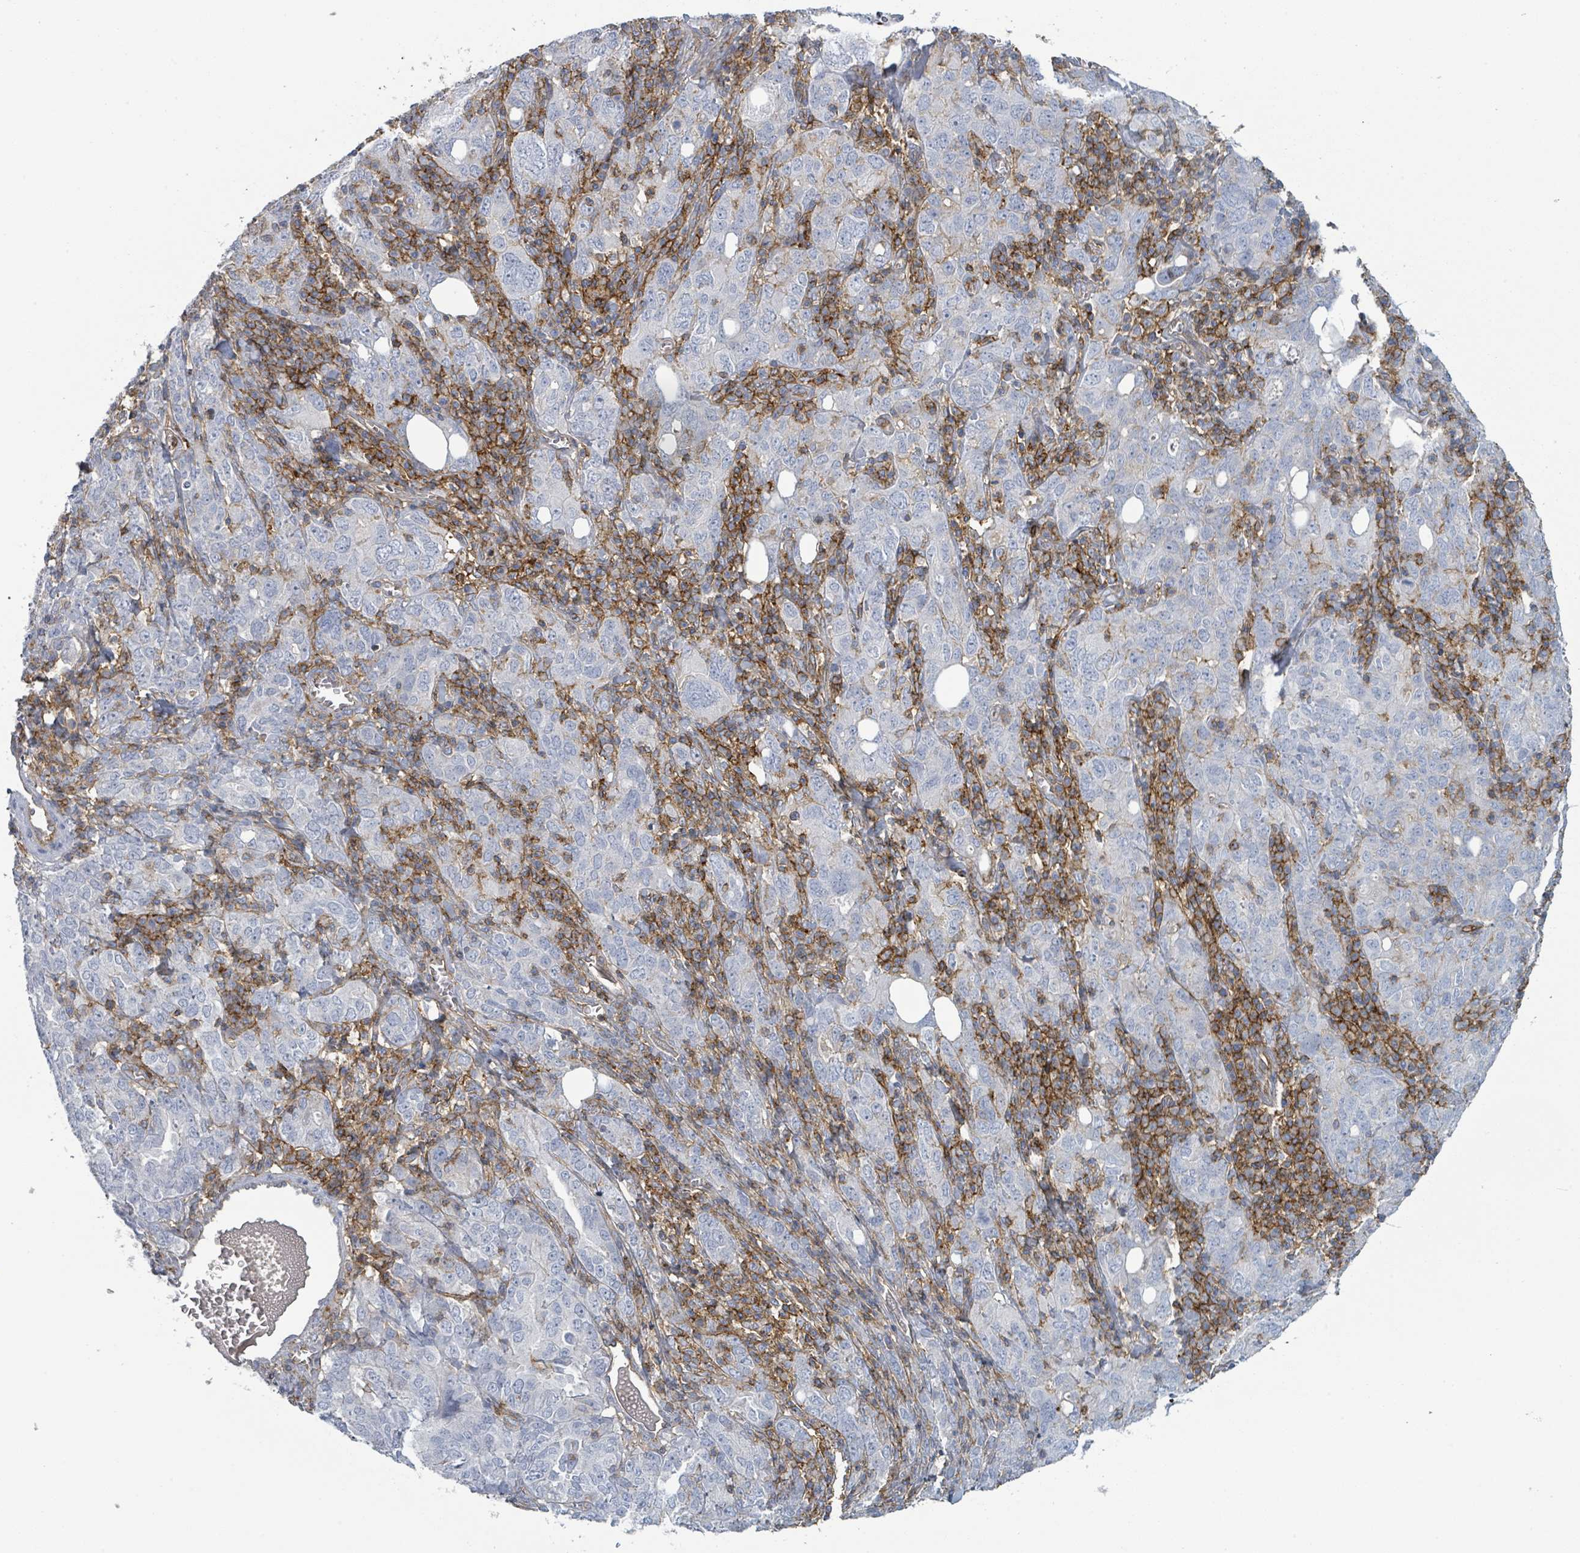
{"staining": {"intensity": "negative", "quantity": "none", "location": "none"}, "tissue": "ovarian cancer", "cell_type": "Tumor cells", "image_type": "cancer", "snomed": [{"axis": "morphology", "description": "Carcinoma, endometroid"}, {"axis": "topography", "description": "Ovary"}], "caption": "Tumor cells show no significant protein staining in ovarian cancer.", "gene": "TNFRSF14", "patient": {"sex": "female", "age": 62}}